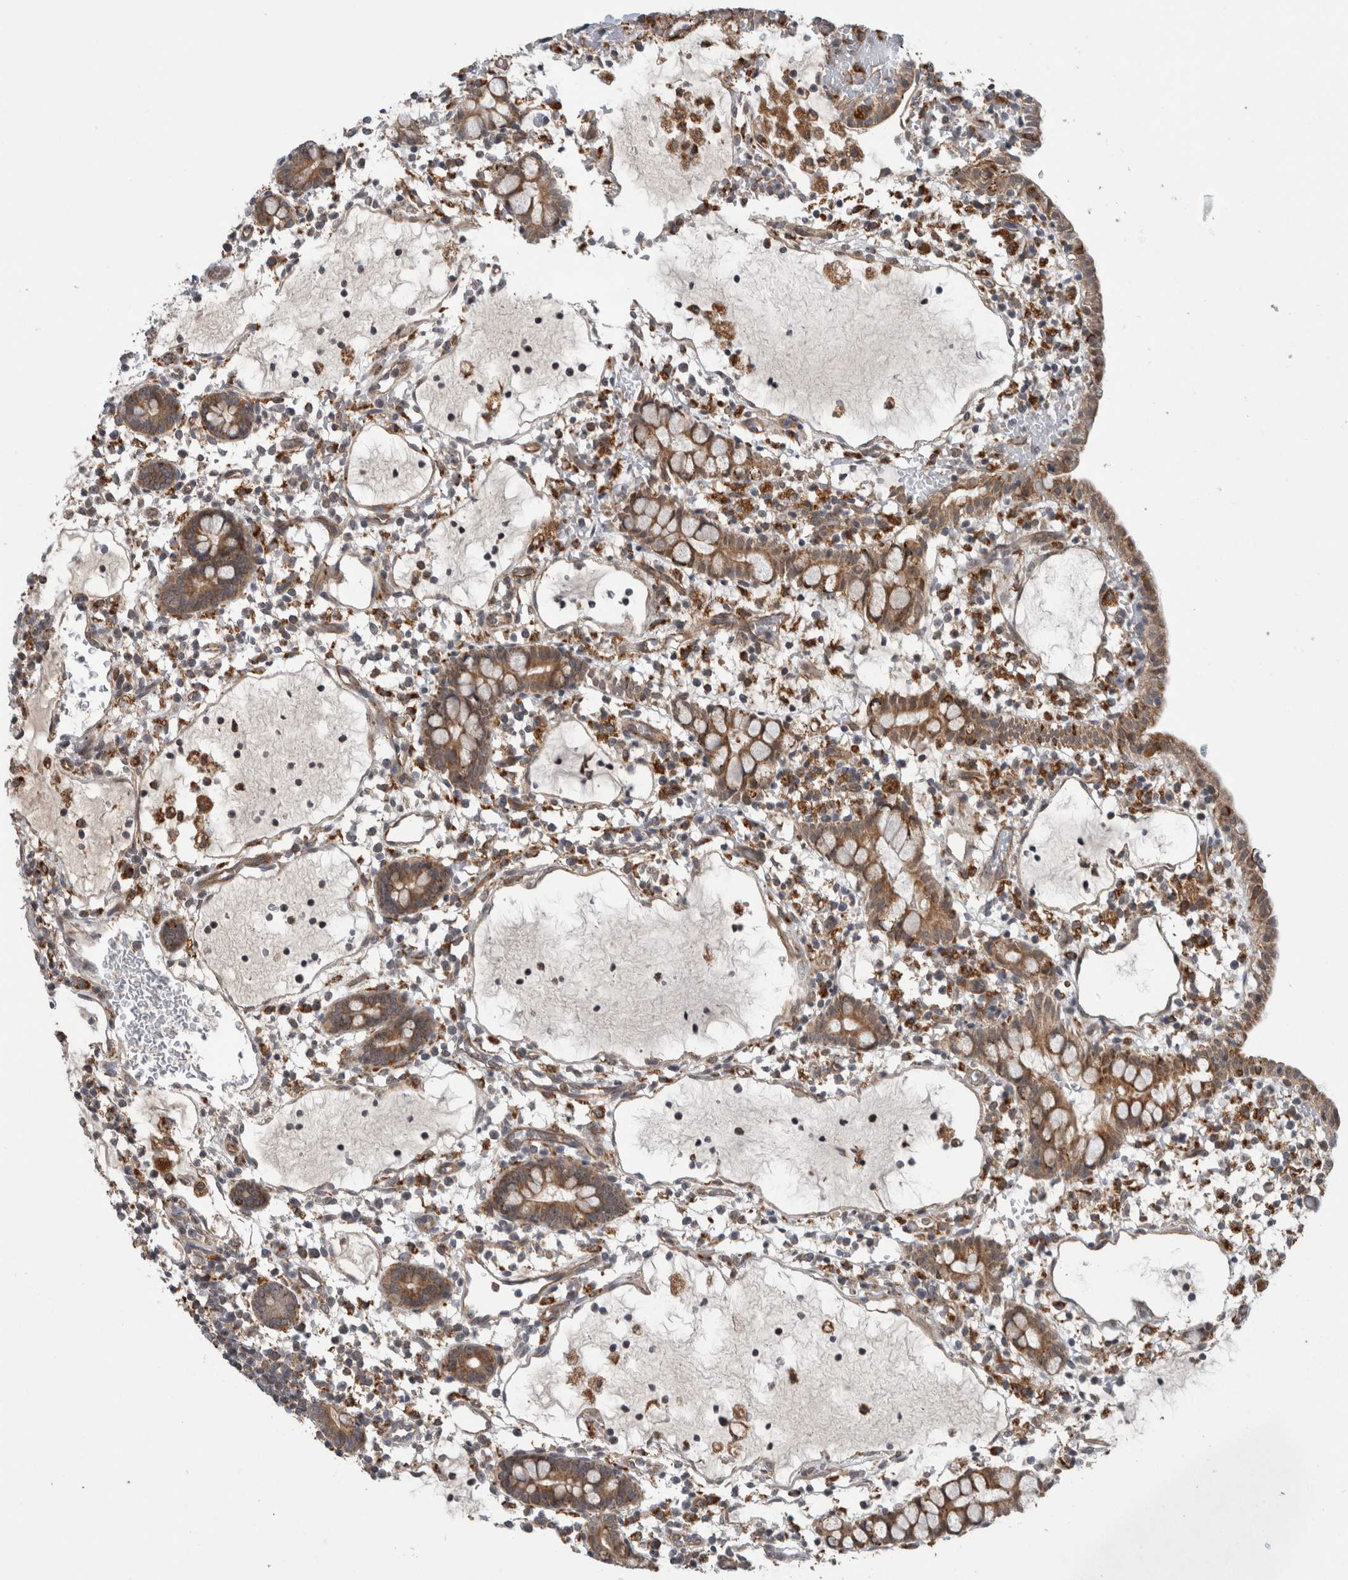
{"staining": {"intensity": "moderate", "quantity": ">75%", "location": "cytoplasmic/membranous"}, "tissue": "small intestine", "cell_type": "Glandular cells", "image_type": "normal", "snomed": [{"axis": "morphology", "description": "Normal tissue, NOS"}, {"axis": "morphology", "description": "Developmental malformation"}, {"axis": "topography", "description": "Small intestine"}], "caption": "Brown immunohistochemical staining in benign small intestine demonstrates moderate cytoplasmic/membranous positivity in about >75% of glandular cells.", "gene": "ADGRL3", "patient": {"sex": "male"}}